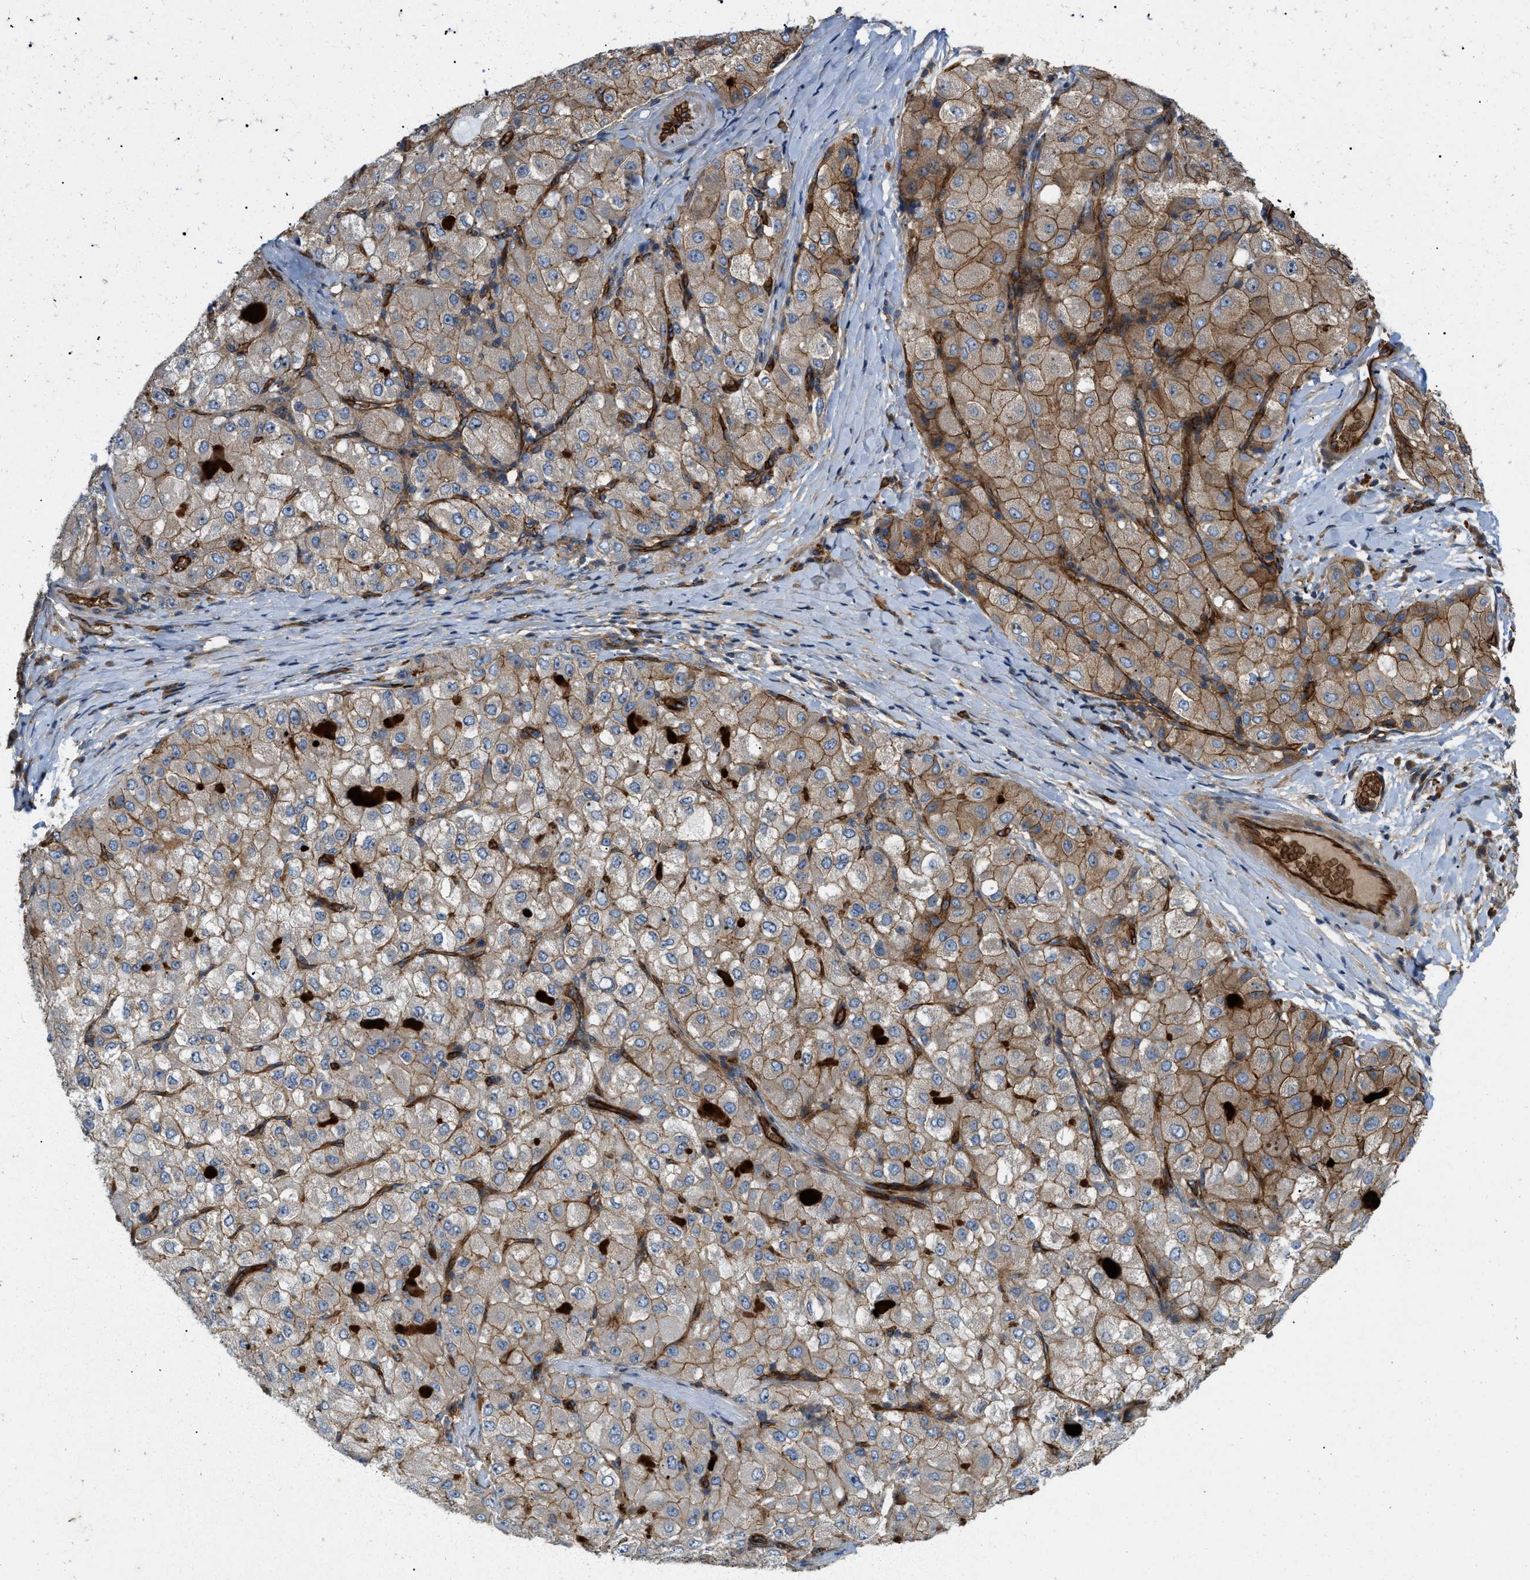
{"staining": {"intensity": "moderate", "quantity": ">75%", "location": "cytoplasmic/membranous"}, "tissue": "liver cancer", "cell_type": "Tumor cells", "image_type": "cancer", "snomed": [{"axis": "morphology", "description": "Carcinoma, Hepatocellular, NOS"}, {"axis": "topography", "description": "Liver"}], "caption": "The image demonstrates staining of liver cancer (hepatocellular carcinoma), revealing moderate cytoplasmic/membranous protein expression (brown color) within tumor cells. (Stains: DAB (3,3'-diaminobenzidine) in brown, nuclei in blue, Microscopy: brightfield microscopy at high magnification).", "gene": "ERC1", "patient": {"sex": "male", "age": 80}}